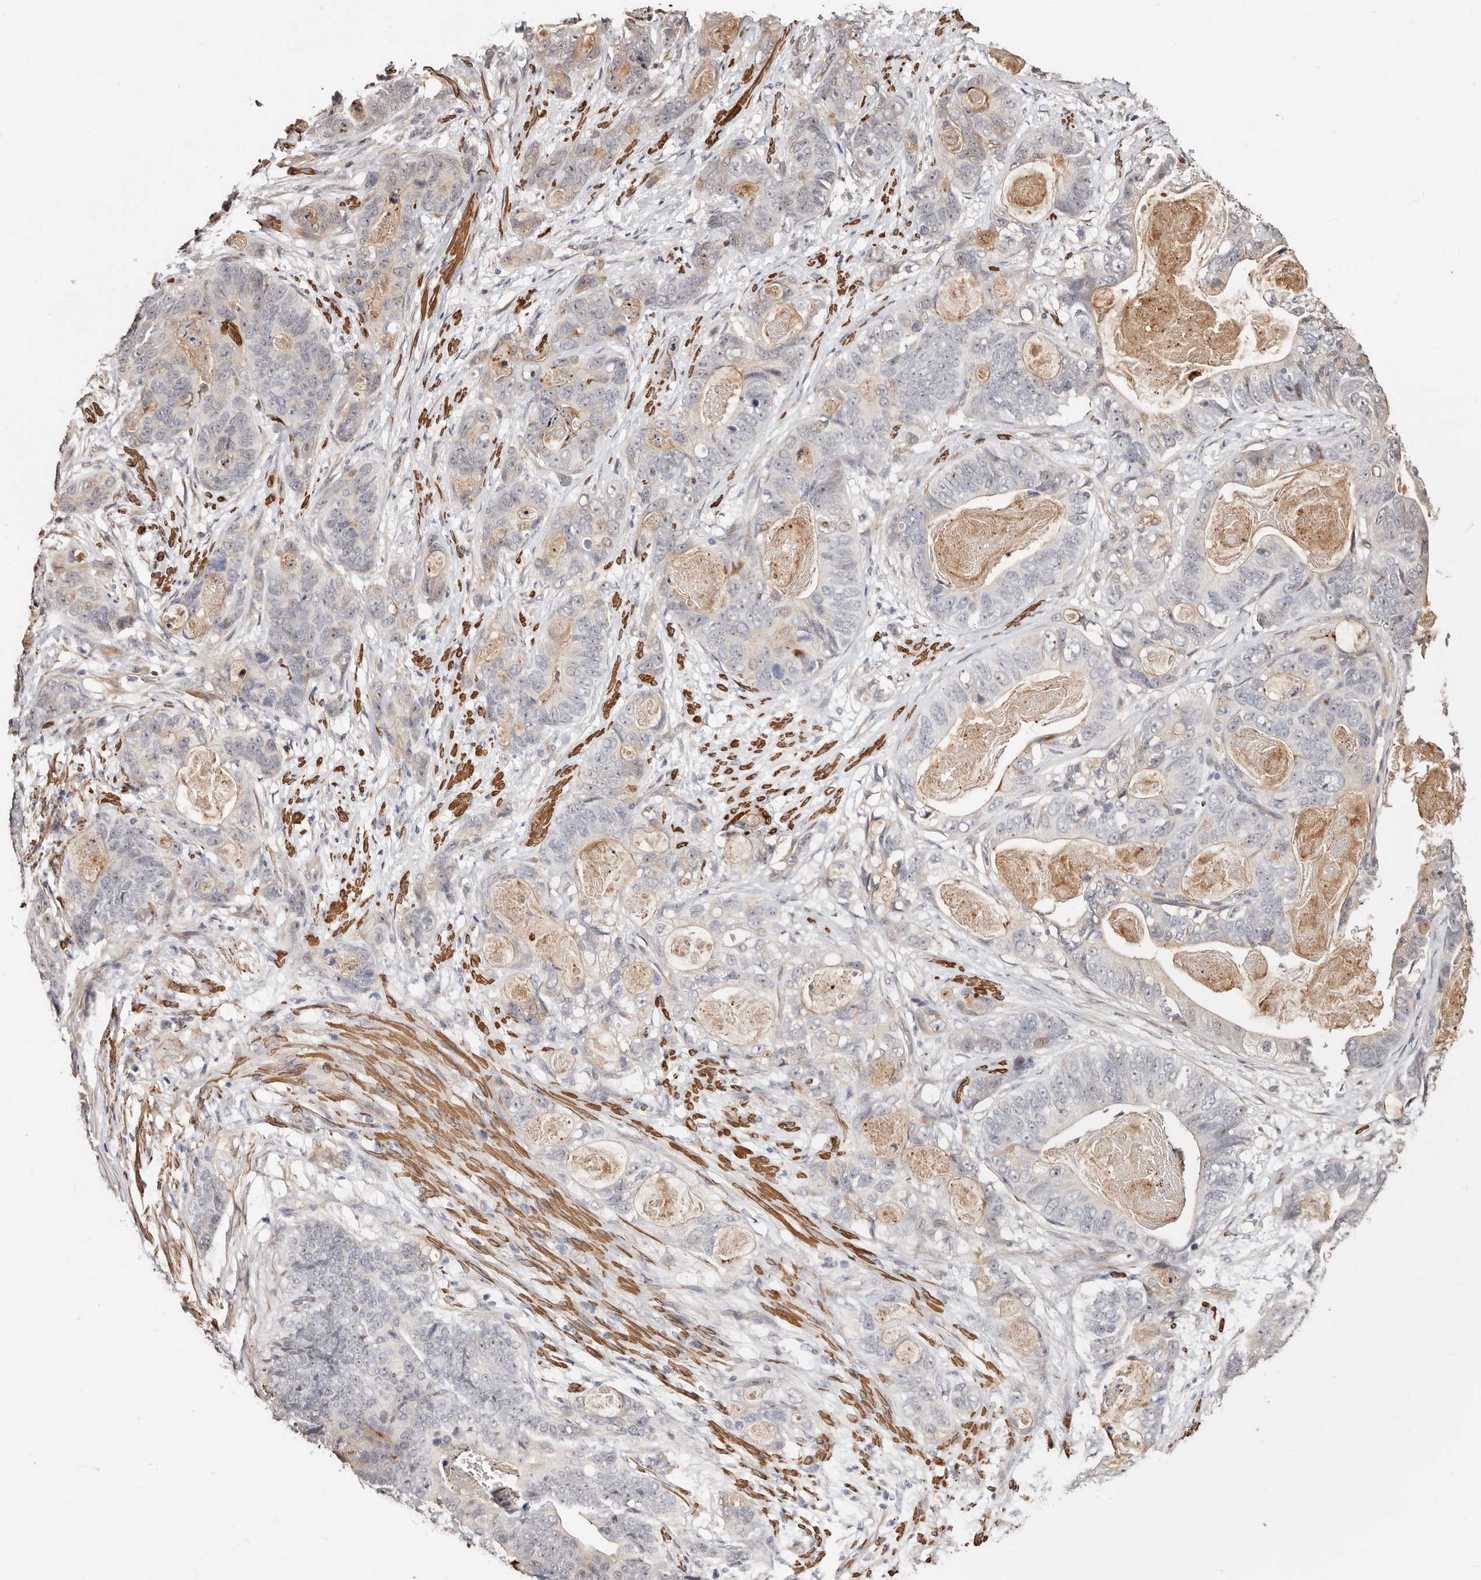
{"staining": {"intensity": "negative", "quantity": "none", "location": "none"}, "tissue": "stomach cancer", "cell_type": "Tumor cells", "image_type": "cancer", "snomed": [{"axis": "morphology", "description": "Normal tissue, NOS"}, {"axis": "morphology", "description": "Adenocarcinoma, NOS"}, {"axis": "topography", "description": "Stomach"}], "caption": "IHC image of neoplastic tissue: human stomach adenocarcinoma stained with DAB displays no significant protein positivity in tumor cells.", "gene": "TRIP13", "patient": {"sex": "female", "age": 89}}